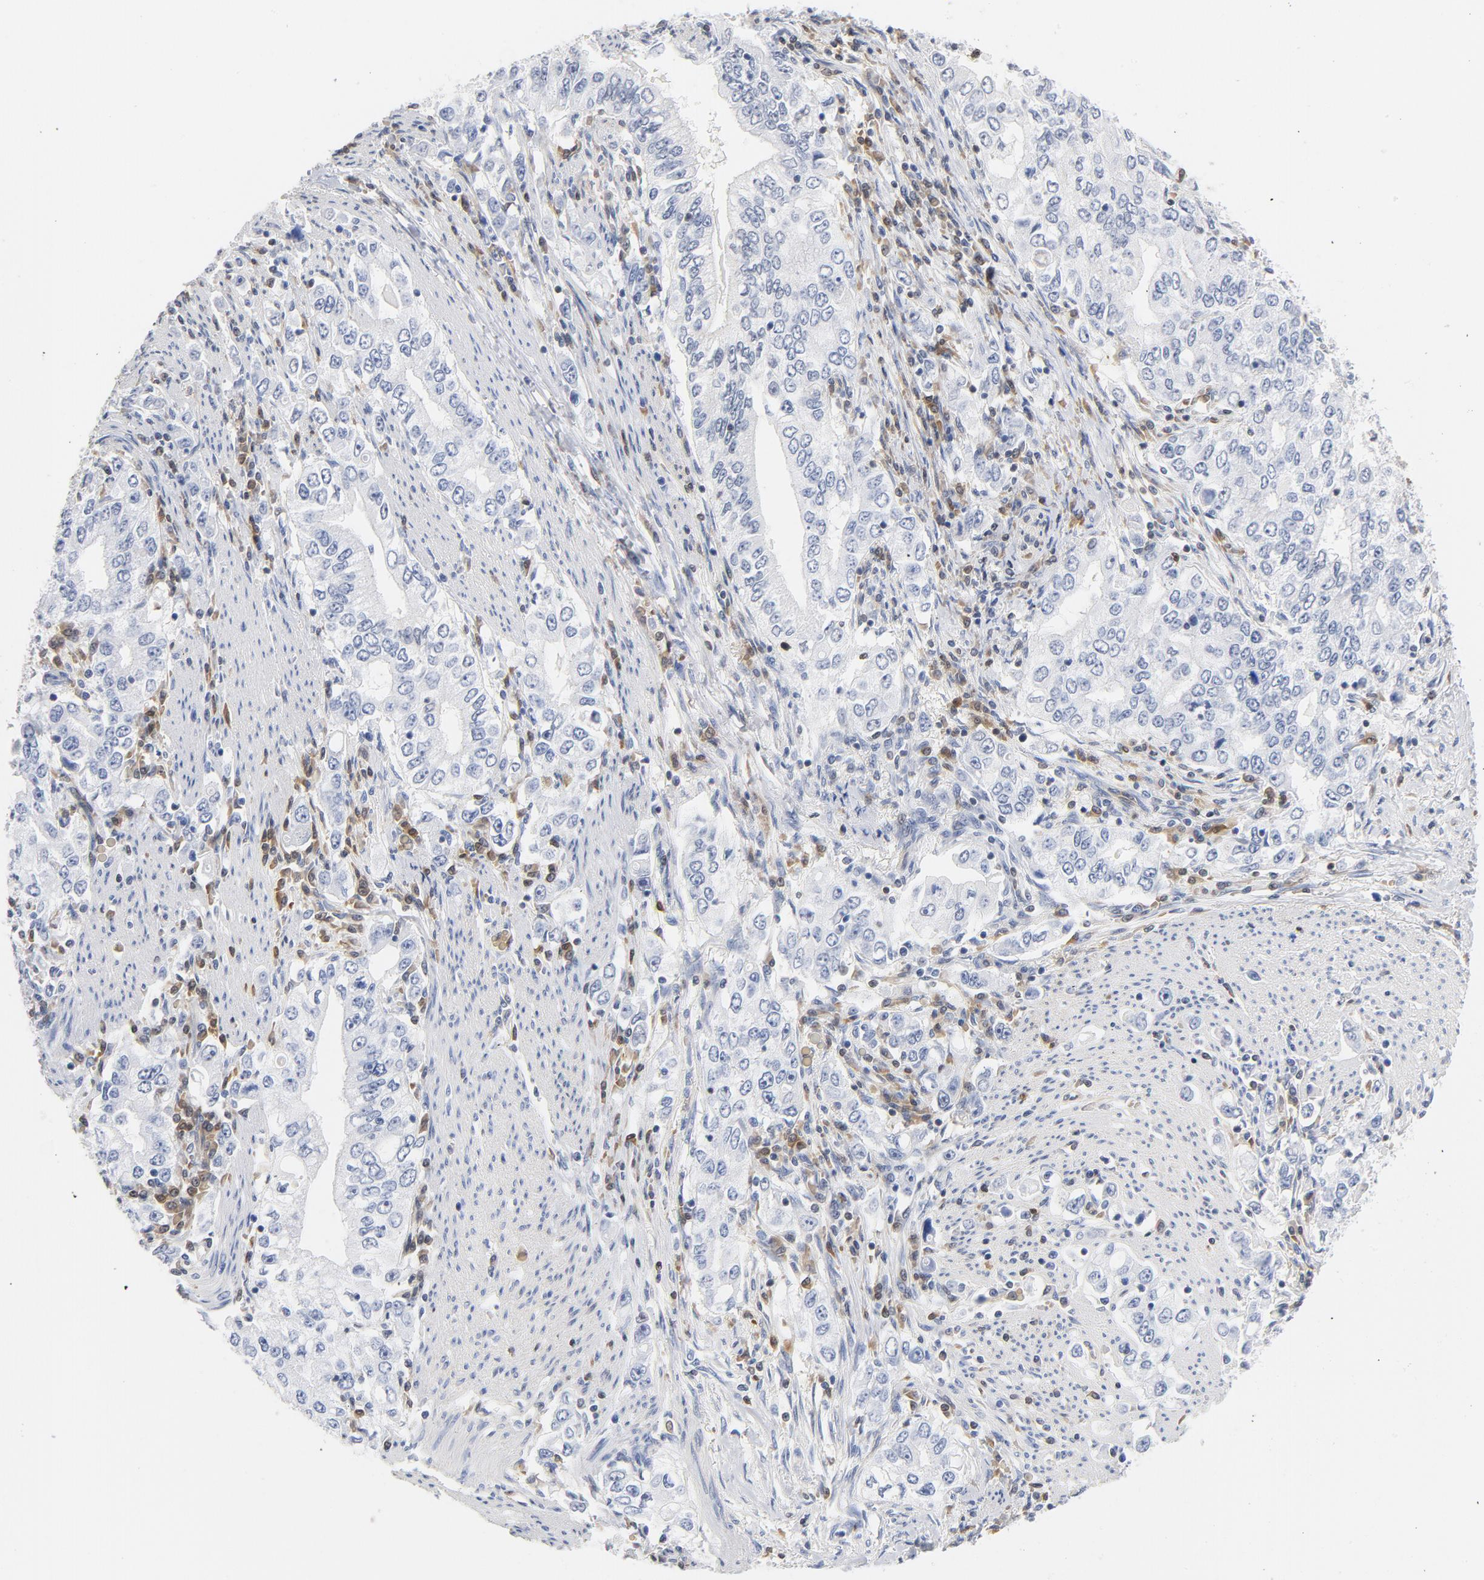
{"staining": {"intensity": "negative", "quantity": "none", "location": "none"}, "tissue": "stomach cancer", "cell_type": "Tumor cells", "image_type": "cancer", "snomed": [{"axis": "morphology", "description": "Adenocarcinoma, NOS"}, {"axis": "topography", "description": "Stomach, lower"}], "caption": "Tumor cells are negative for brown protein staining in stomach adenocarcinoma. (Brightfield microscopy of DAB (3,3'-diaminobenzidine) immunohistochemistry (IHC) at high magnification).", "gene": "CDKN1B", "patient": {"sex": "female", "age": 72}}